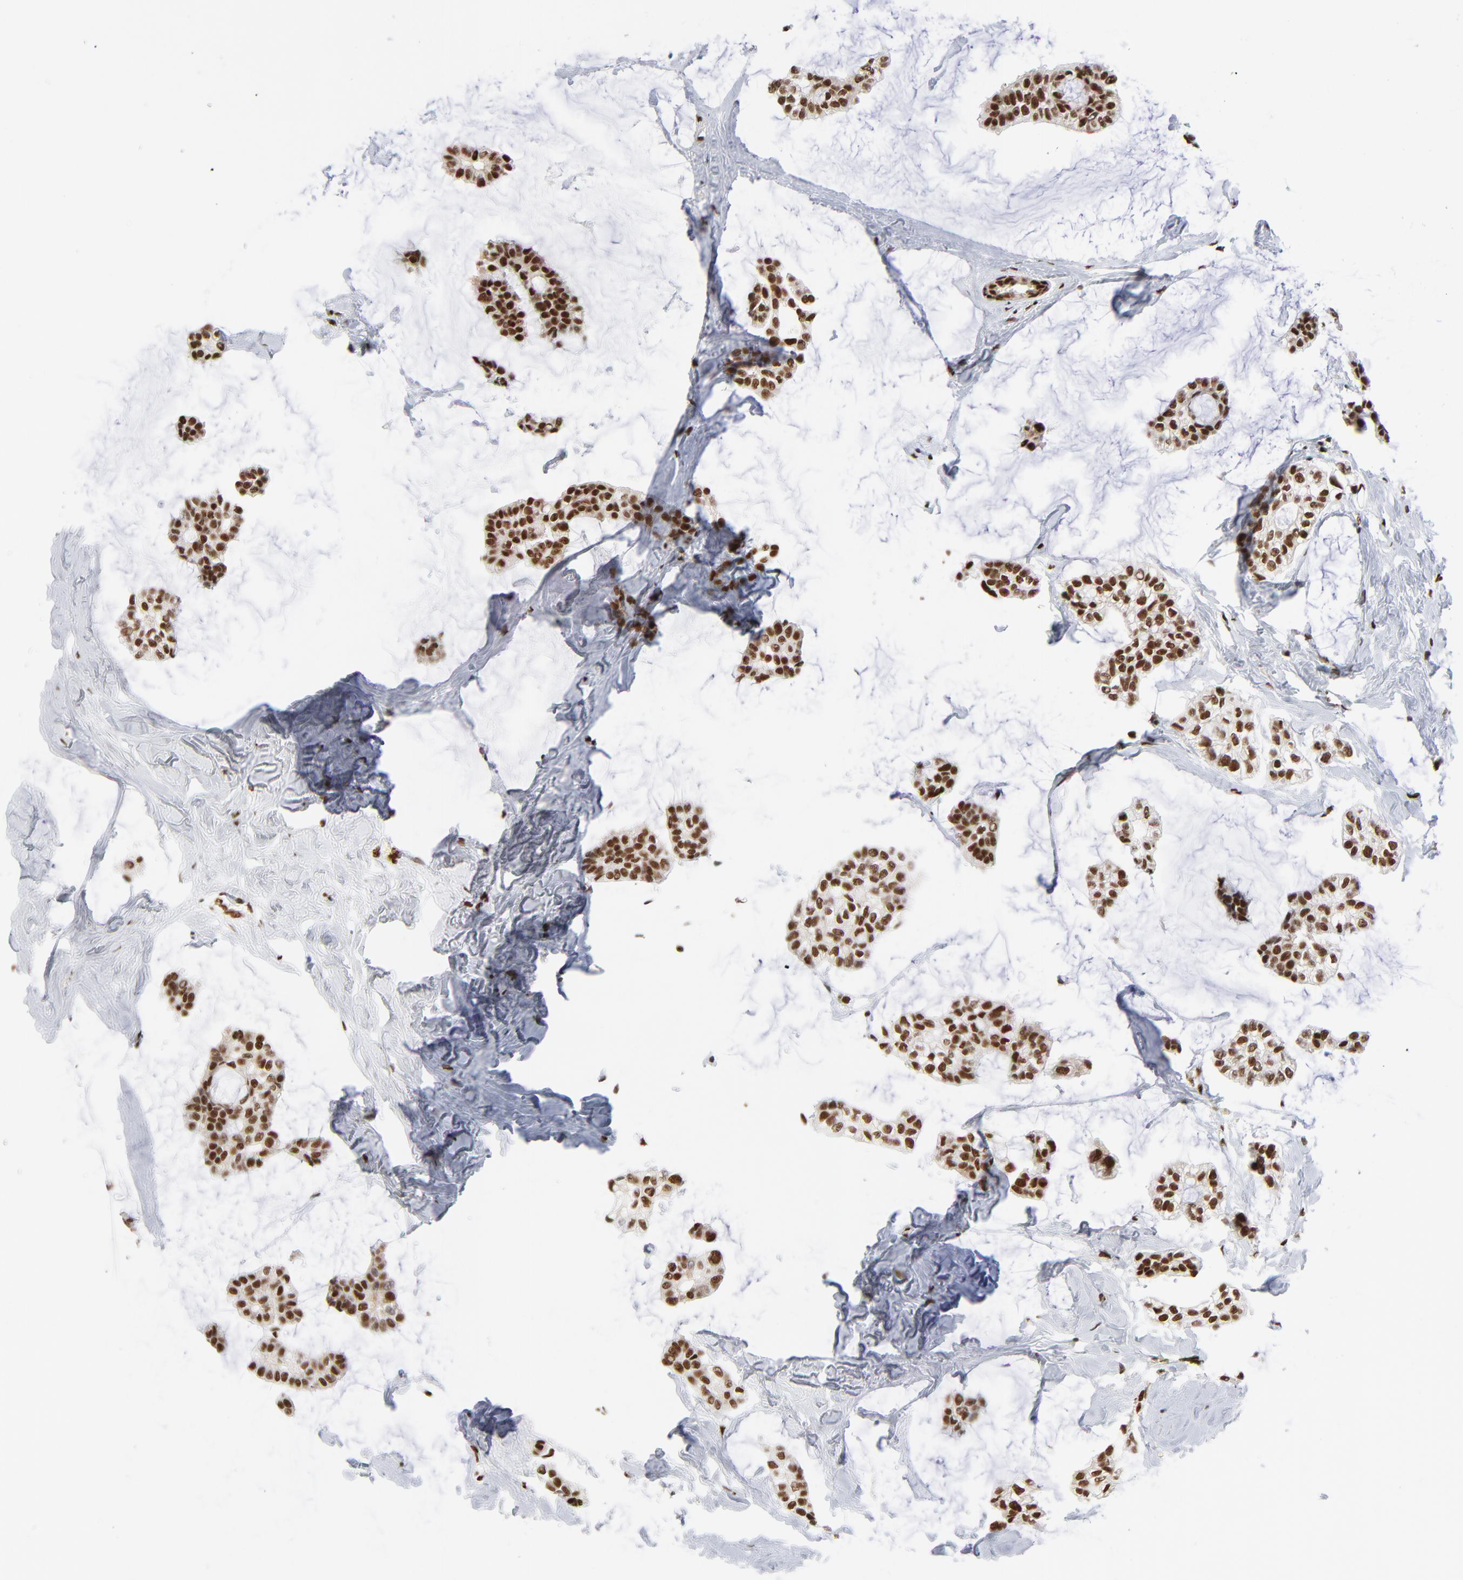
{"staining": {"intensity": "strong", "quantity": ">75%", "location": "nuclear"}, "tissue": "breast cancer", "cell_type": "Tumor cells", "image_type": "cancer", "snomed": [{"axis": "morphology", "description": "Duct carcinoma"}, {"axis": "topography", "description": "Breast"}], "caption": "A high amount of strong nuclear staining is appreciated in approximately >75% of tumor cells in breast cancer tissue.", "gene": "CREB1", "patient": {"sex": "female", "age": 93}}